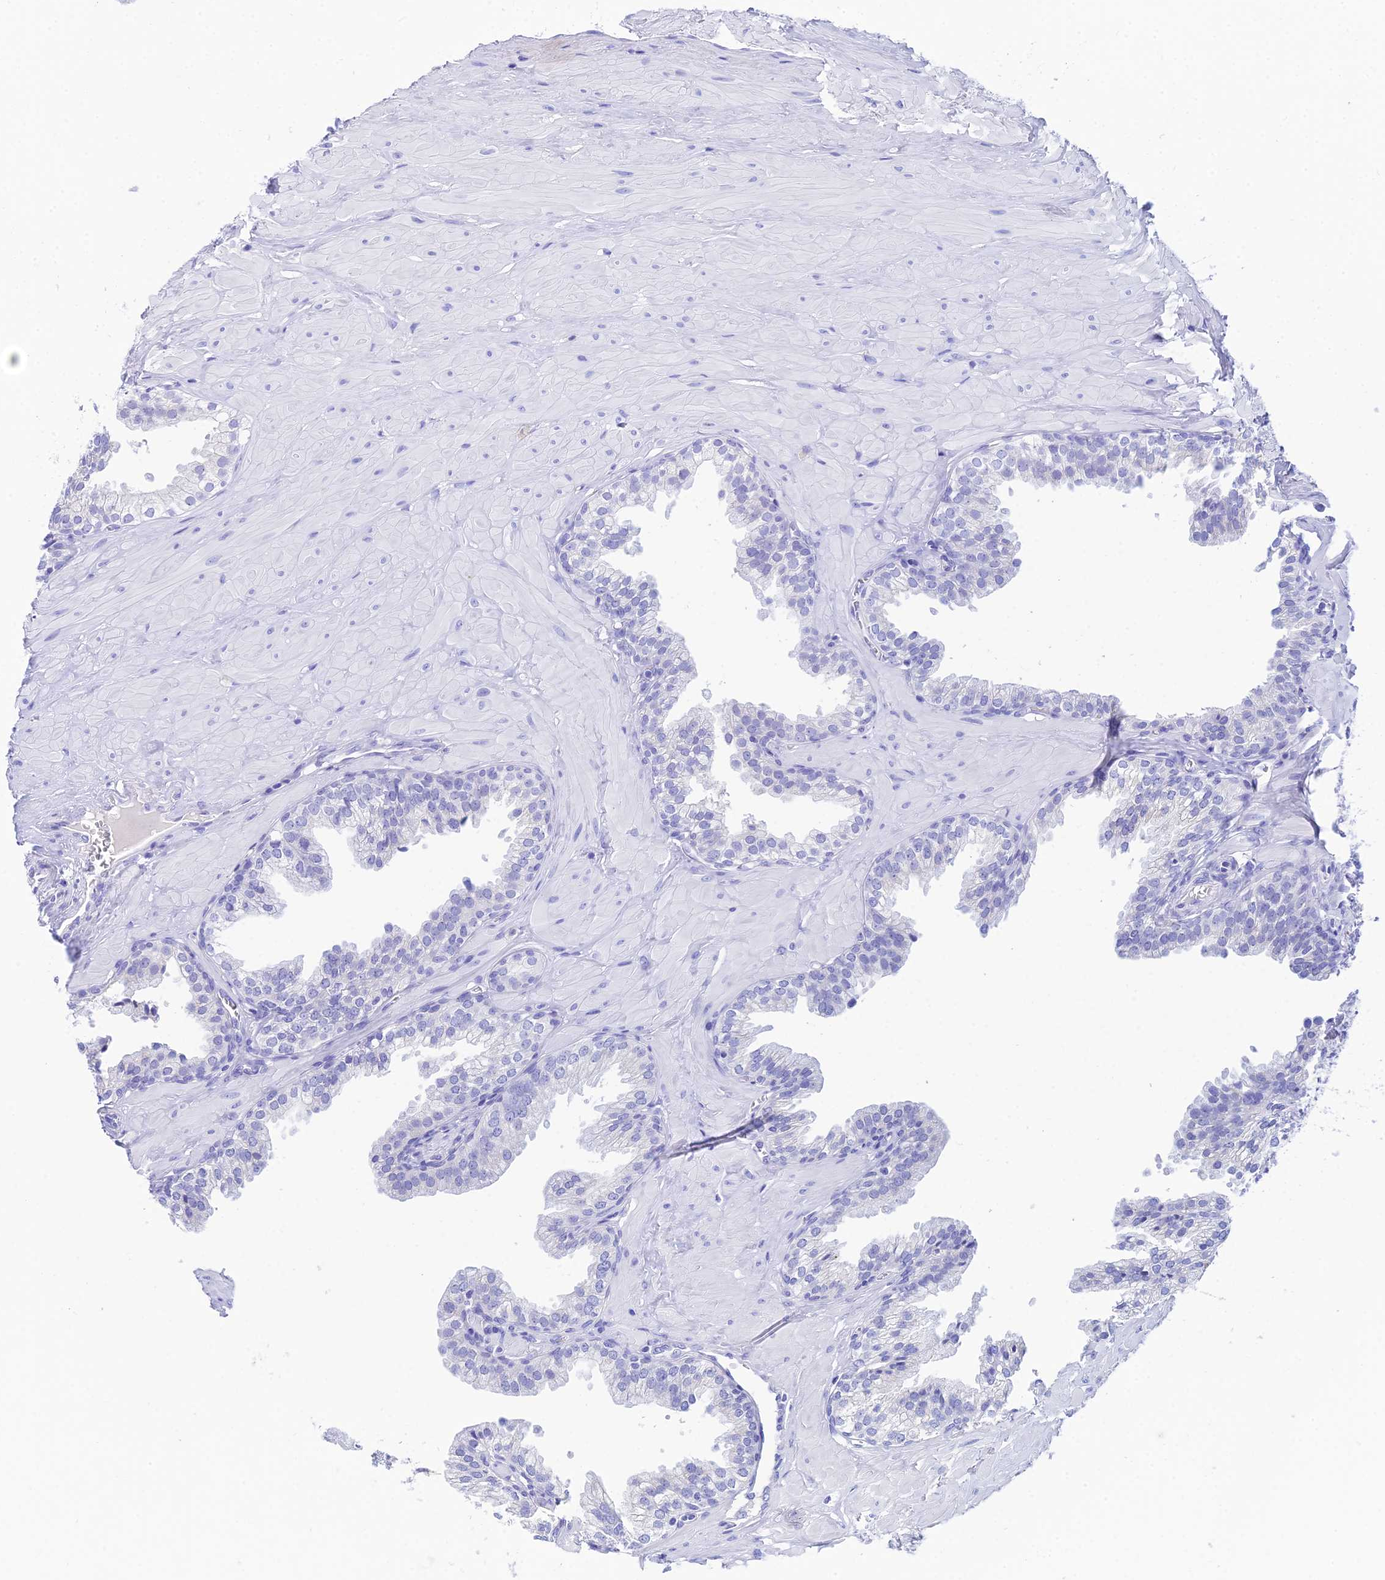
{"staining": {"intensity": "negative", "quantity": "none", "location": "none"}, "tissue": "prostate", "cell_type": "Glandular cells", "image_type": "normal", "snomed": [{"axis": "morphology", "description": "Normal tissue, NOS"}, {"axis": "topography", "description": "Prostate"}, {"axis": "topography", "description": "Peripheral nerve tissue"}], "caption": "IHC of benign prostate shows no staining in glandular cells.", "gene": "REG1A", "patient": {"sex": "male", "age": 55}}